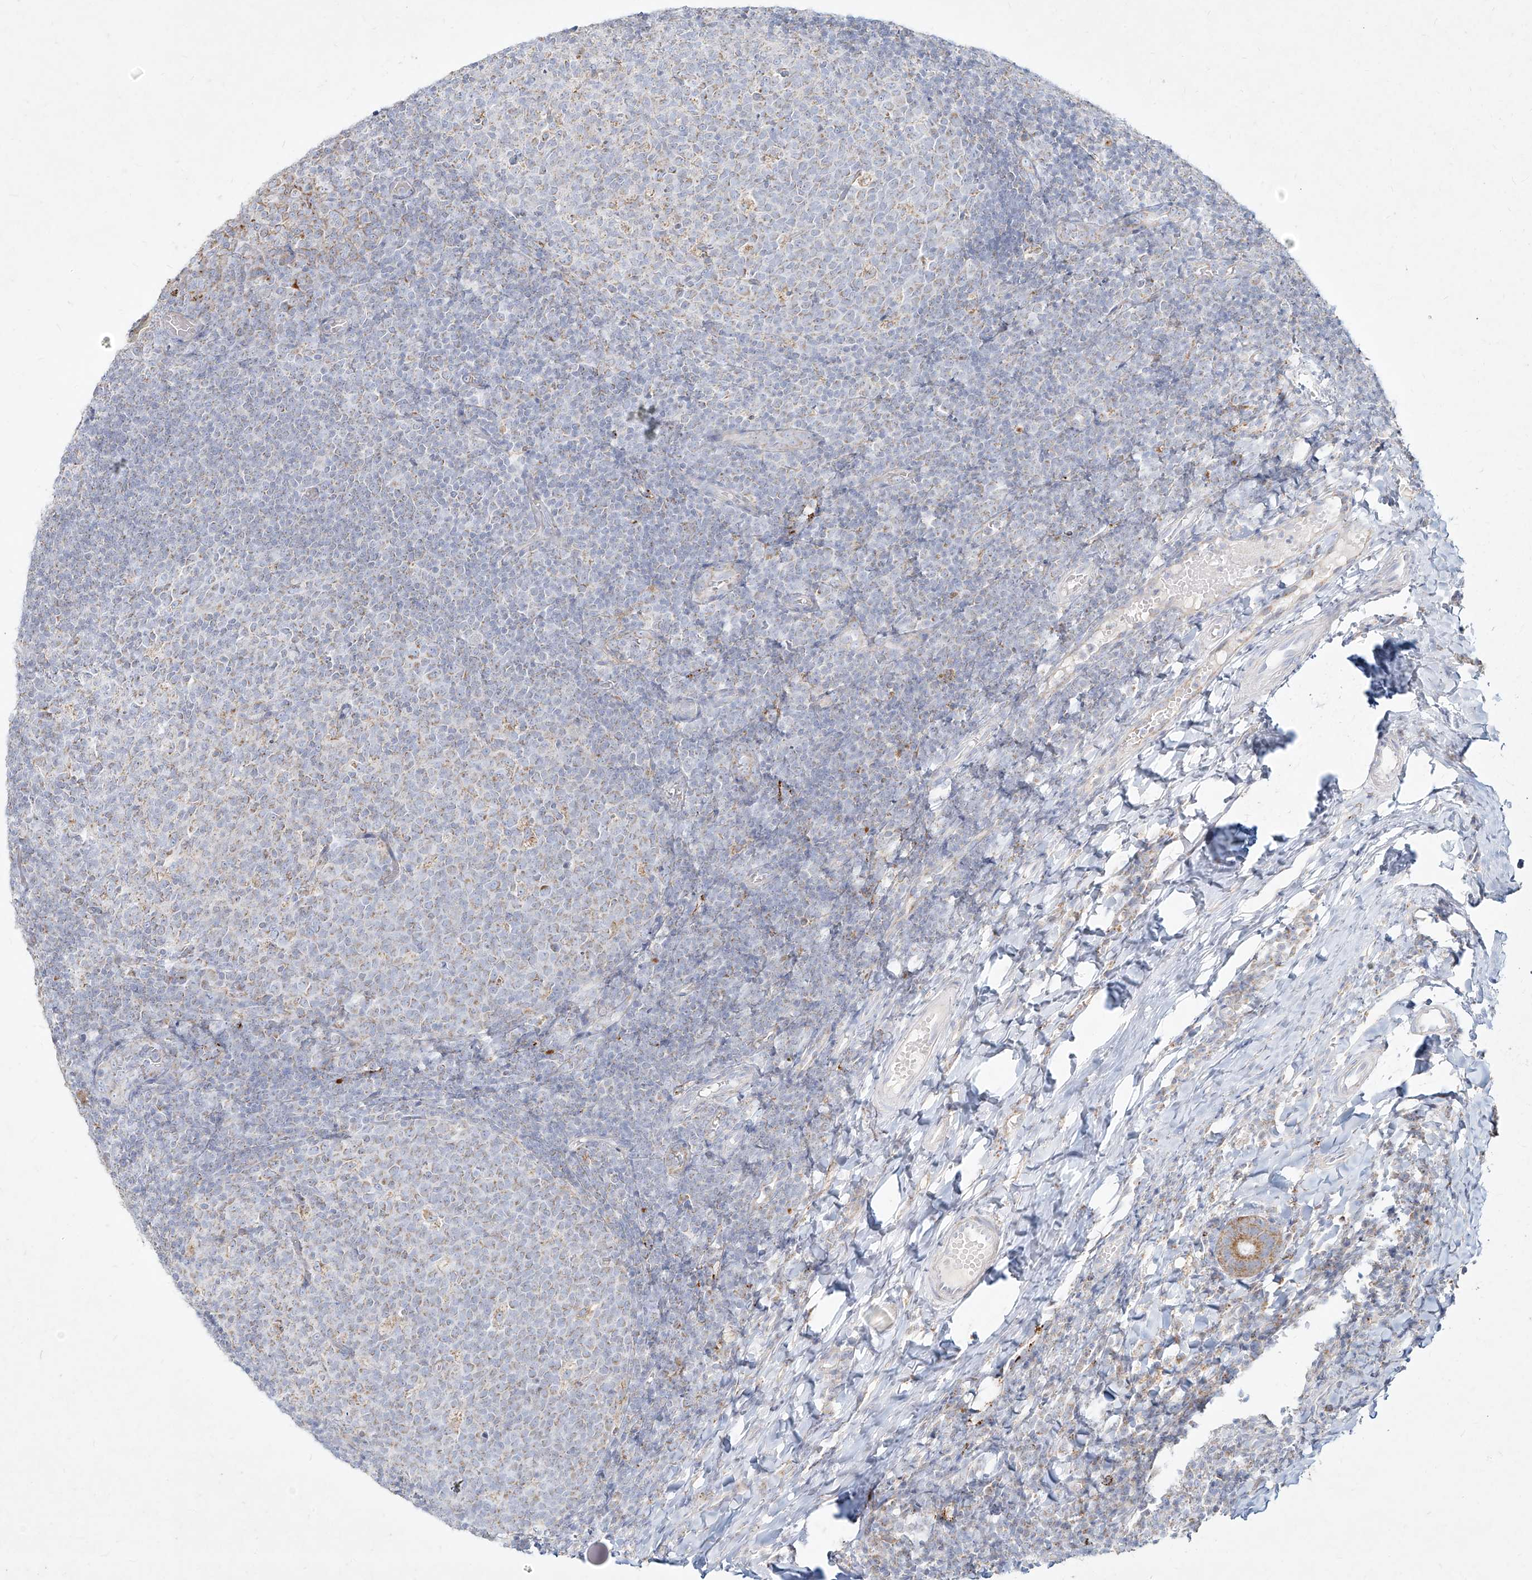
{"staining": {"intensity": "weak", "quantity": "<25%", "location": "cytoplasmic/membranous"}, "tissue": "tonsil", "cell_type": "Germinal center cells", "image_type": "normal", "snomed": [{"axis": "morphology", "description": "Normal tissue, NOS"}, {"axis": "topography", "description": "Tonsil"}], "caption": "Immunohistochemistry (IHC) of benign tonsil demonstrates no positivity in germinal center cells. (Brightfield microscopy of DAB (3,3'-diaminobenzidine) immunohistochemistry (IHC) at high magnification).", "gene": "MTX2", "patient": {"sex": "female", "age": 19}}